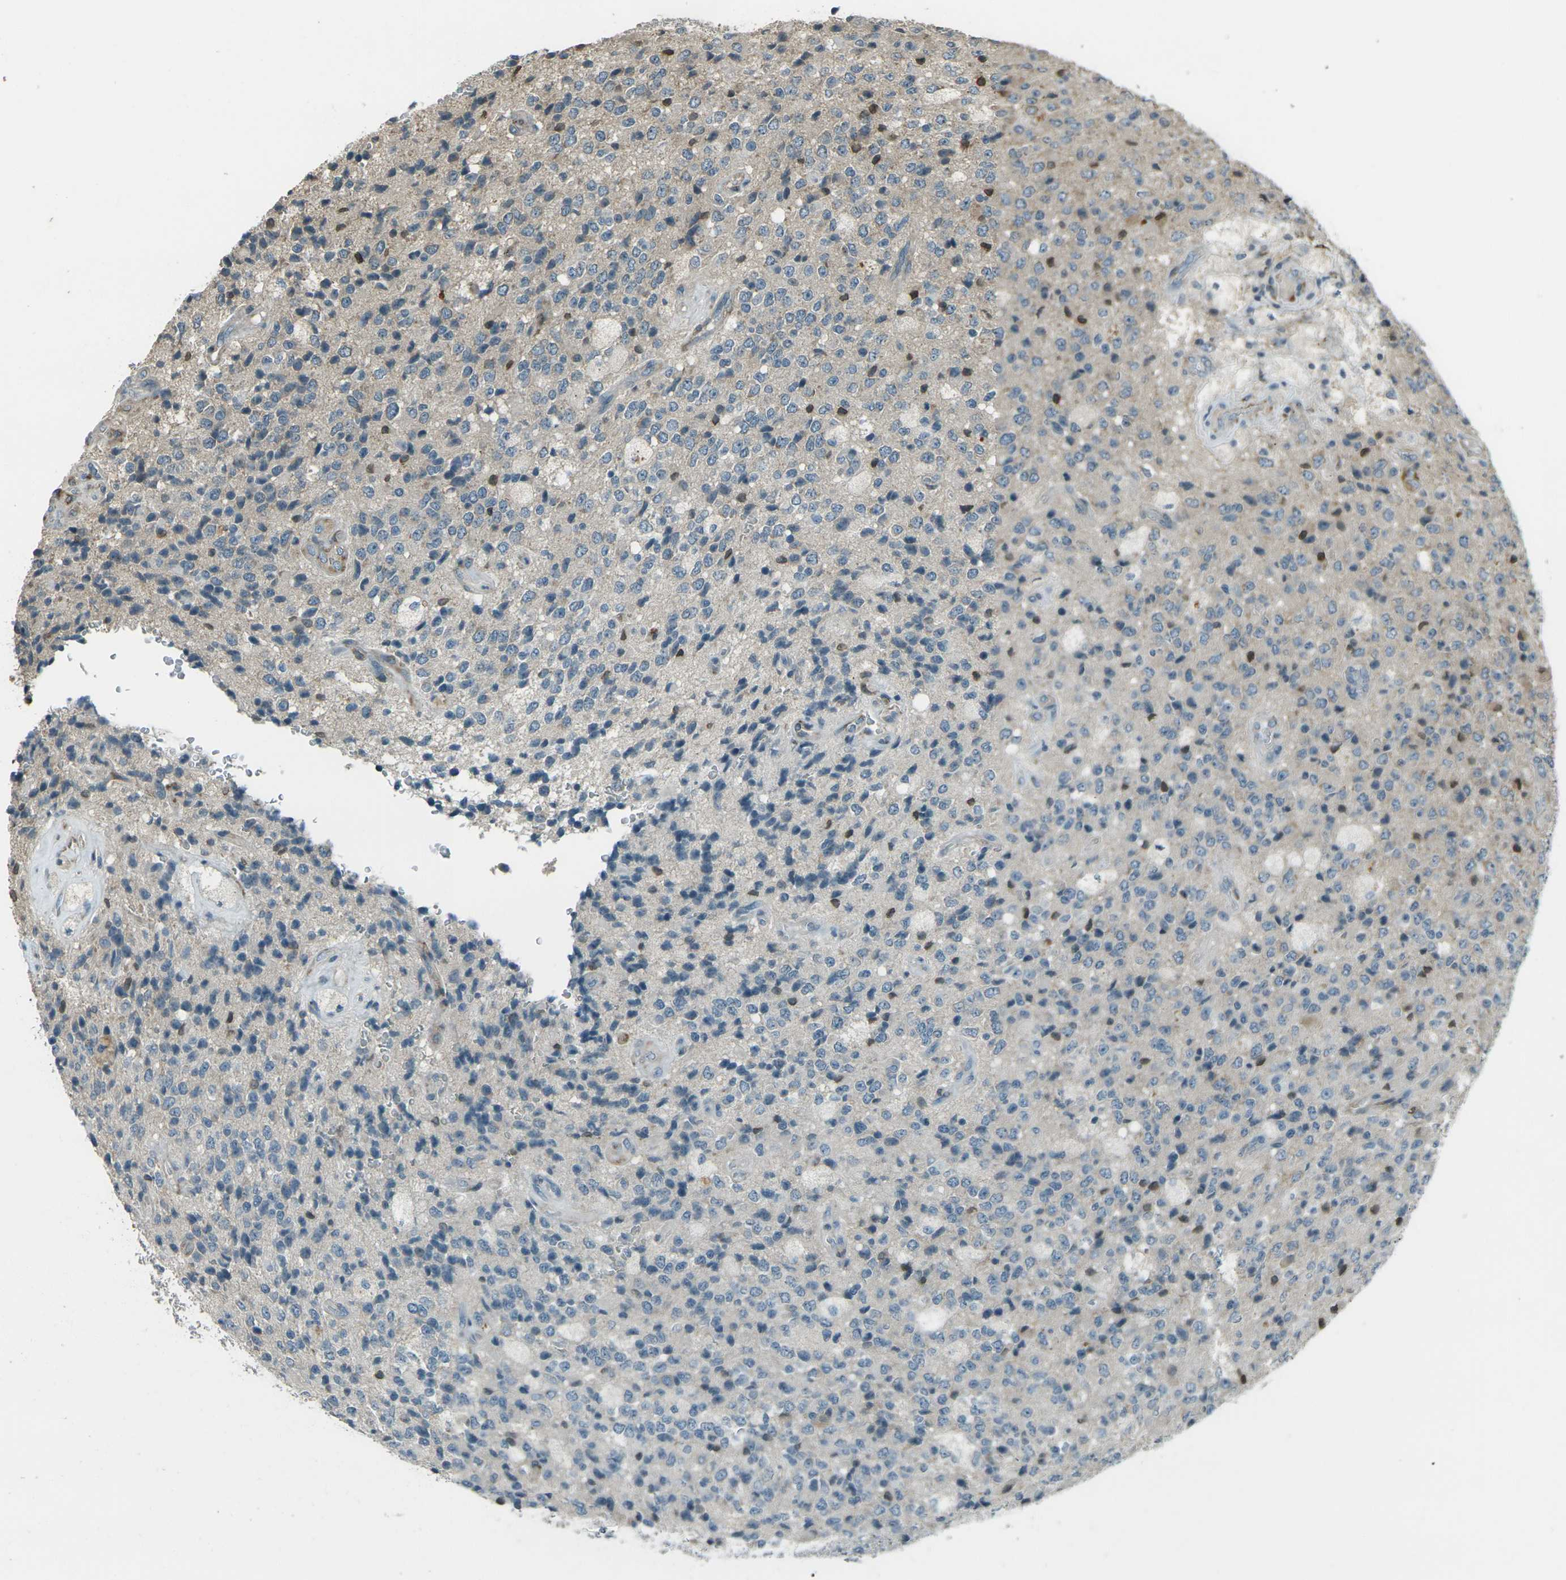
{"staining": {"intensity": "negative", "quantity": "none", "location": "none"}, "tissue": "glioma", "cell_type": "Tumor cells", "image_type": "cancer", "snomed": [{"axis": "morphology", "description": "Glioma, malignant, High grade"}, {"axis": "topography", "description": "pancreas cauda"}], "caption": "Human malignant glioma (high-grade) stained for a protein using IHC reveals no expression in tumor cells.", "gene": "LSMEM1", "patient": {"sex": "male", "age": 60}}